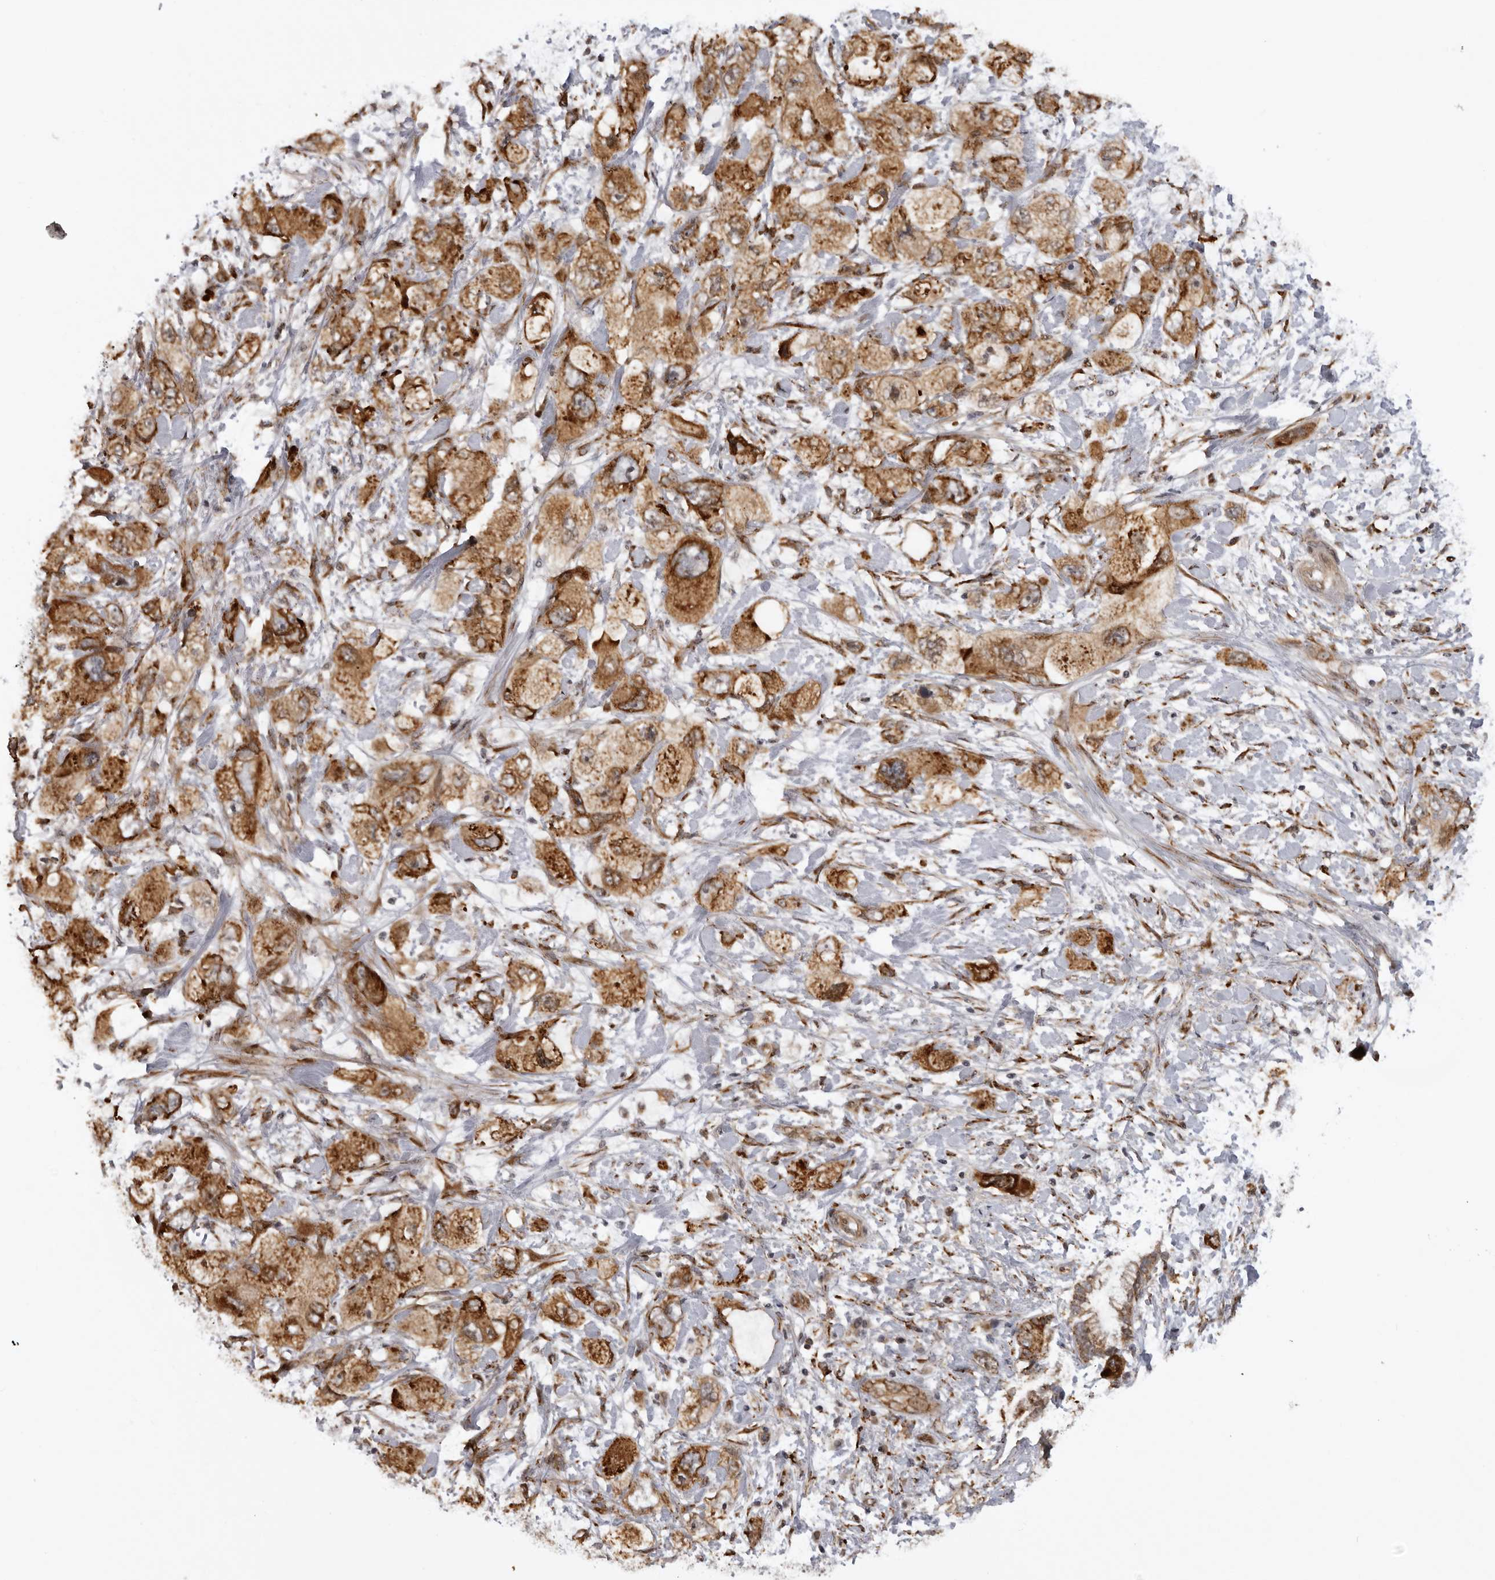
{"staining": {"intensity": "strong", "quantity": ">75%", "location": "cytoplasmic/membranous"}, "tissue": "pancreatic cancer", "cell_type": "Tumor cells", "image_type": "cancer", "snomed": [{"axis": "morphology", "description": "Adenocarcinoma, NOS"}, {"axis": "topography", "description": "Pancreas"}], "caption": "This histopathology image reveals pancreatic cancer stained with immunohistochemistry (IHC) to label a protein in brown. The cytoplasmic/membranous of tumor cells show strong positivity for the protein. Nuclei are counter-stained blue.", "gene": "DNAH14", "patient": {"sex": "female", "age": 73}}